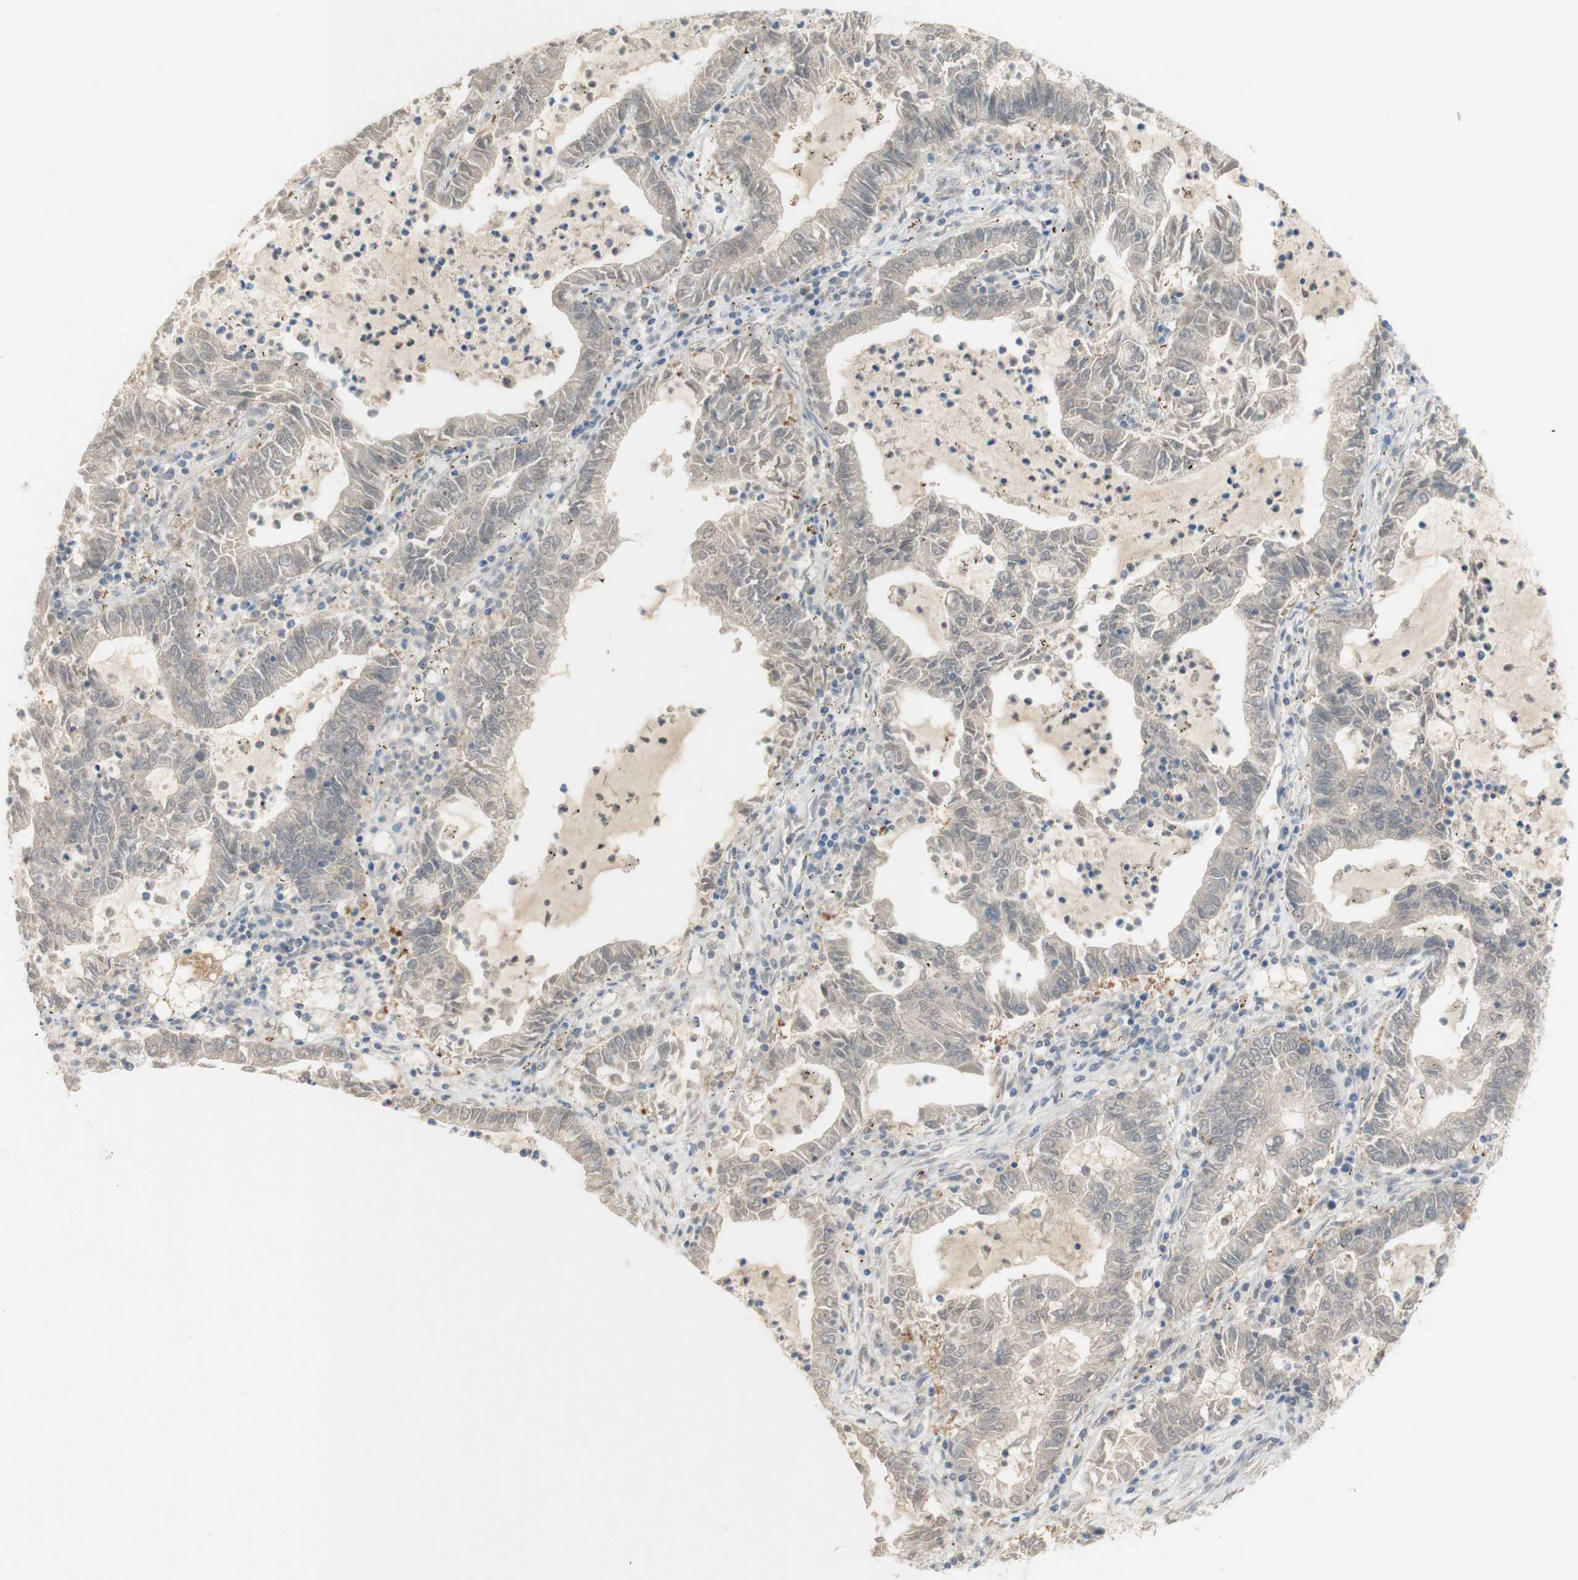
{"staining": {"intensity": "negative", "quantity": "none", "location": "none"}, "tissue": "lung cancer", "cell_type": "Tumor cells", "image_type": "cancer", "snomed": [{"axis": "morphology", "description": "Adenocarcinoma, NOS"}, {"axis": "topography", "description": "Lung"}], "caption": "Tumor cells show no significant protein positivity in lung cancer (adenocarcinoma).", "gene": "SELENBP1", "patient": {"sex": "female", "age": 51}}